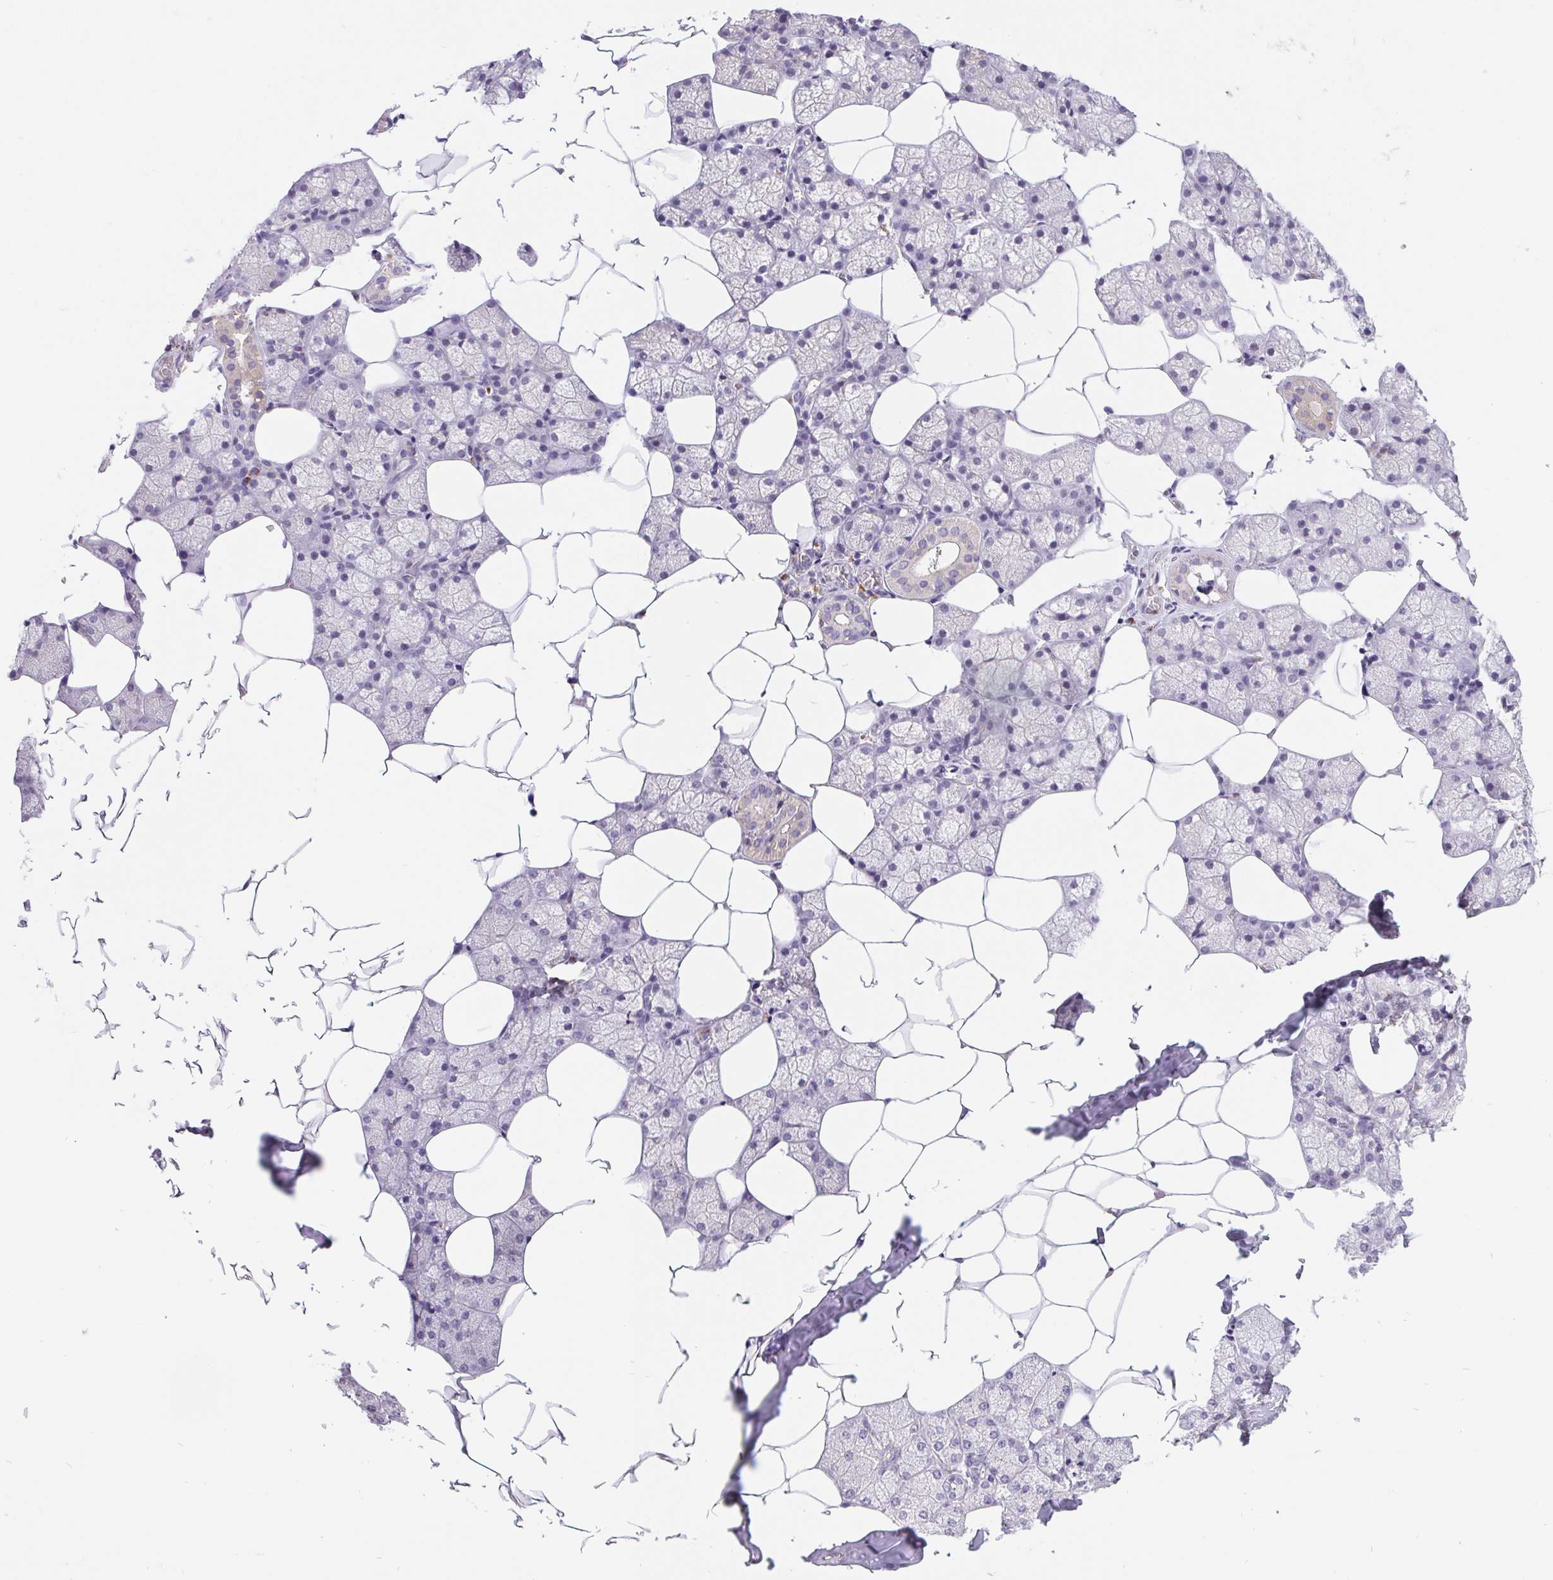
{"staining": {"intensity": "negative", "quantity": "none", "location": "none"}, "tissue": "salivary gland", "cell_type": "Glandular cells", "image_type": "normal", "snomed": [{"axis": "morphology", "description": "Normal tissue, NOS"}, {"axis": "topography", "description": "Salivary gland"}], "caption": "There is no significant staining in glandular cells of salivary gland. (Brightfield microscopy of DAB (3,3'-diaminobenzidine) immunohistochemistry at high magnification).", "gene": "EMC6", "patient": {"sex": "female", "age": 43}}